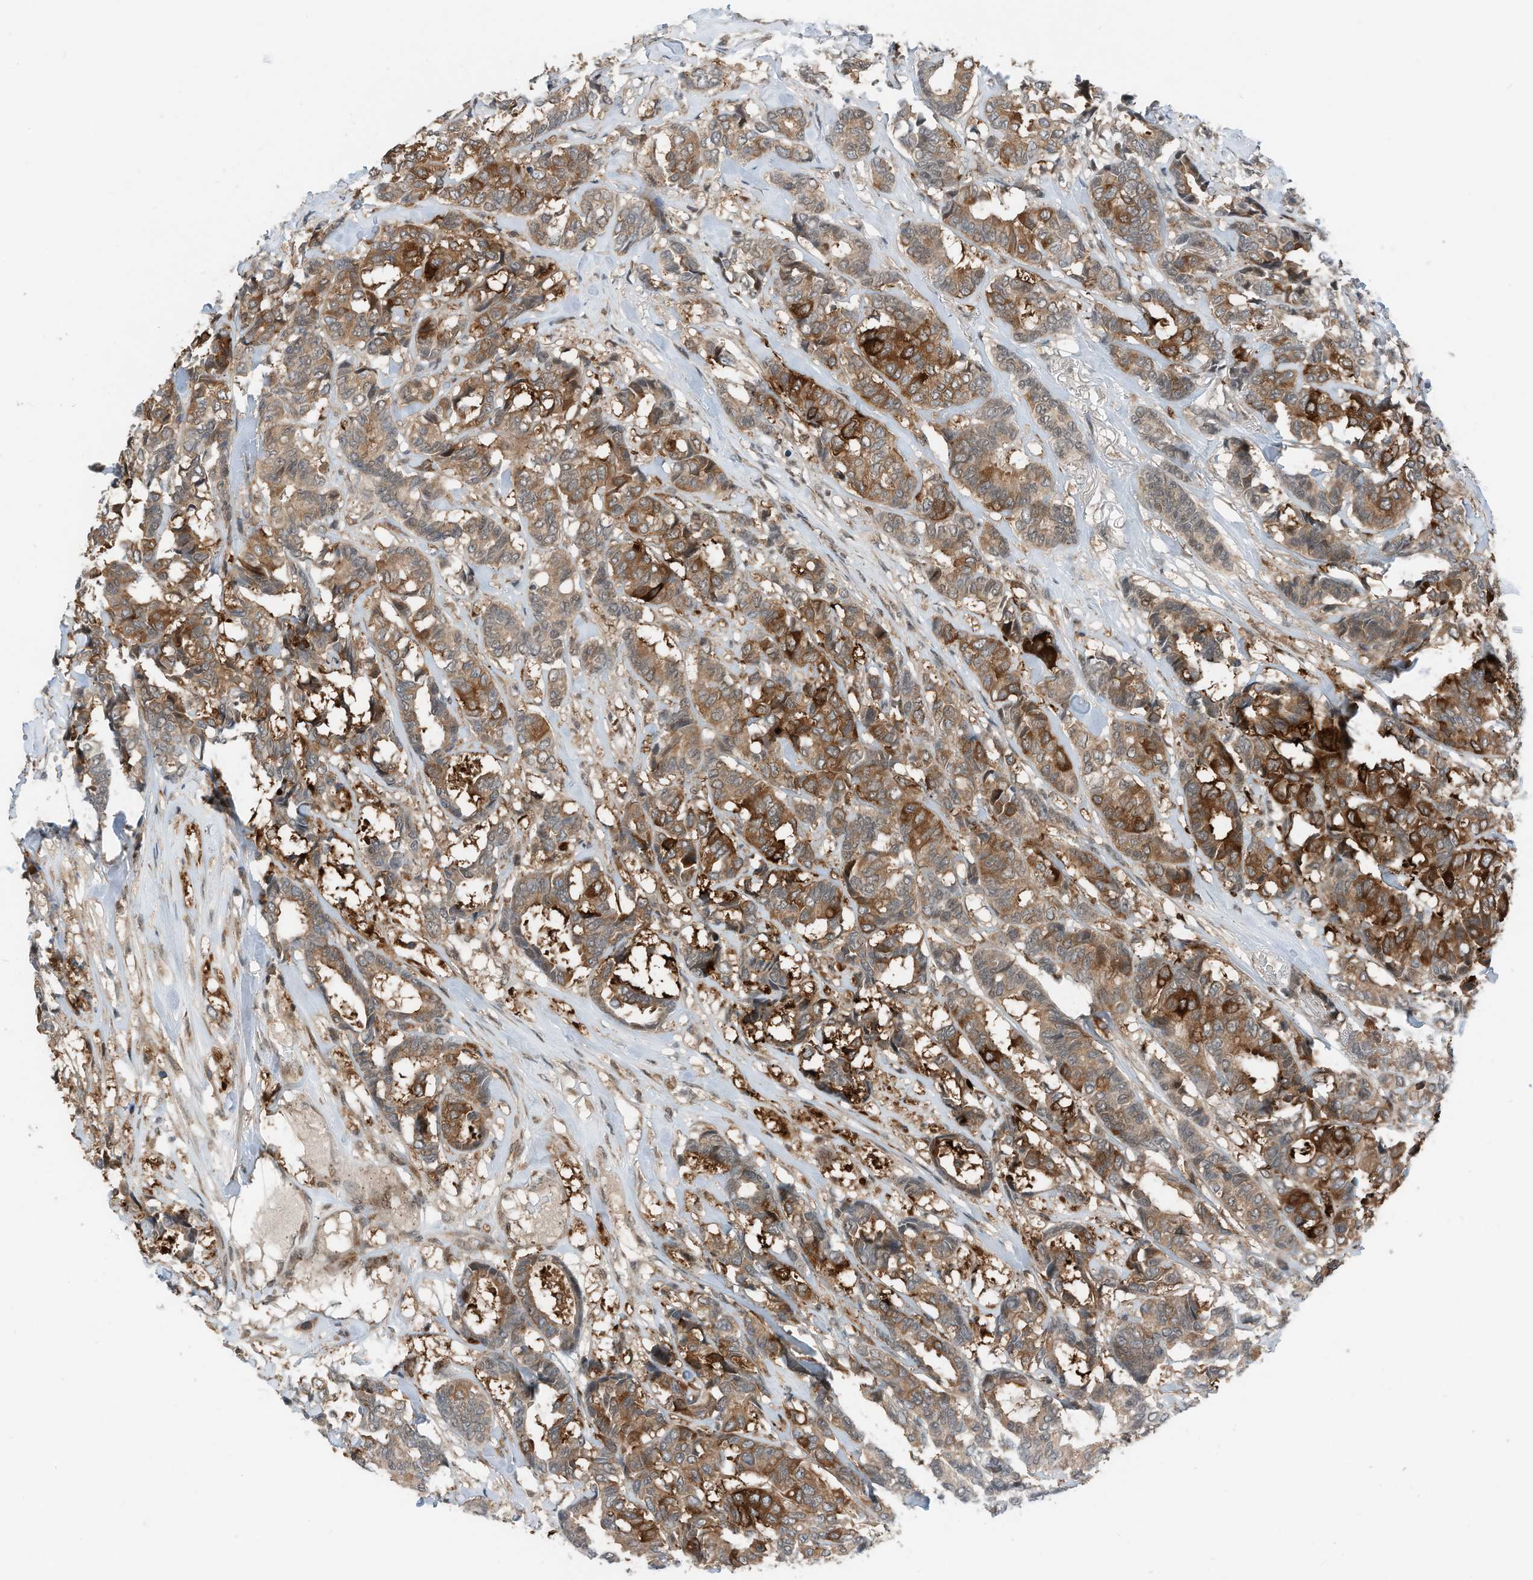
{"staining": {"intensity": "strong", "quantity": ">75%", "location": "cytoplasmic/membranous"}, "tissue": "breast cancer", "cell_type": "Tumor cells", "image_type": "cancer", "snomed": [{"axis": "morphology", "description": "Duct carcinoma"}, {"axis": "topography", "description": "Breast"}], "caption": "Strong cytoplasmic/membranous positivity is present in about >75% of tumor cells in breast cancer. The staining is performed using DAB (3,3'-diaminobenzidine) brown chromogen to label protein expression. The nuclei are counter-stained blue using hematoxylin.", "gene": "RMND1", "patient": {"sex": "female", "age": 87}}